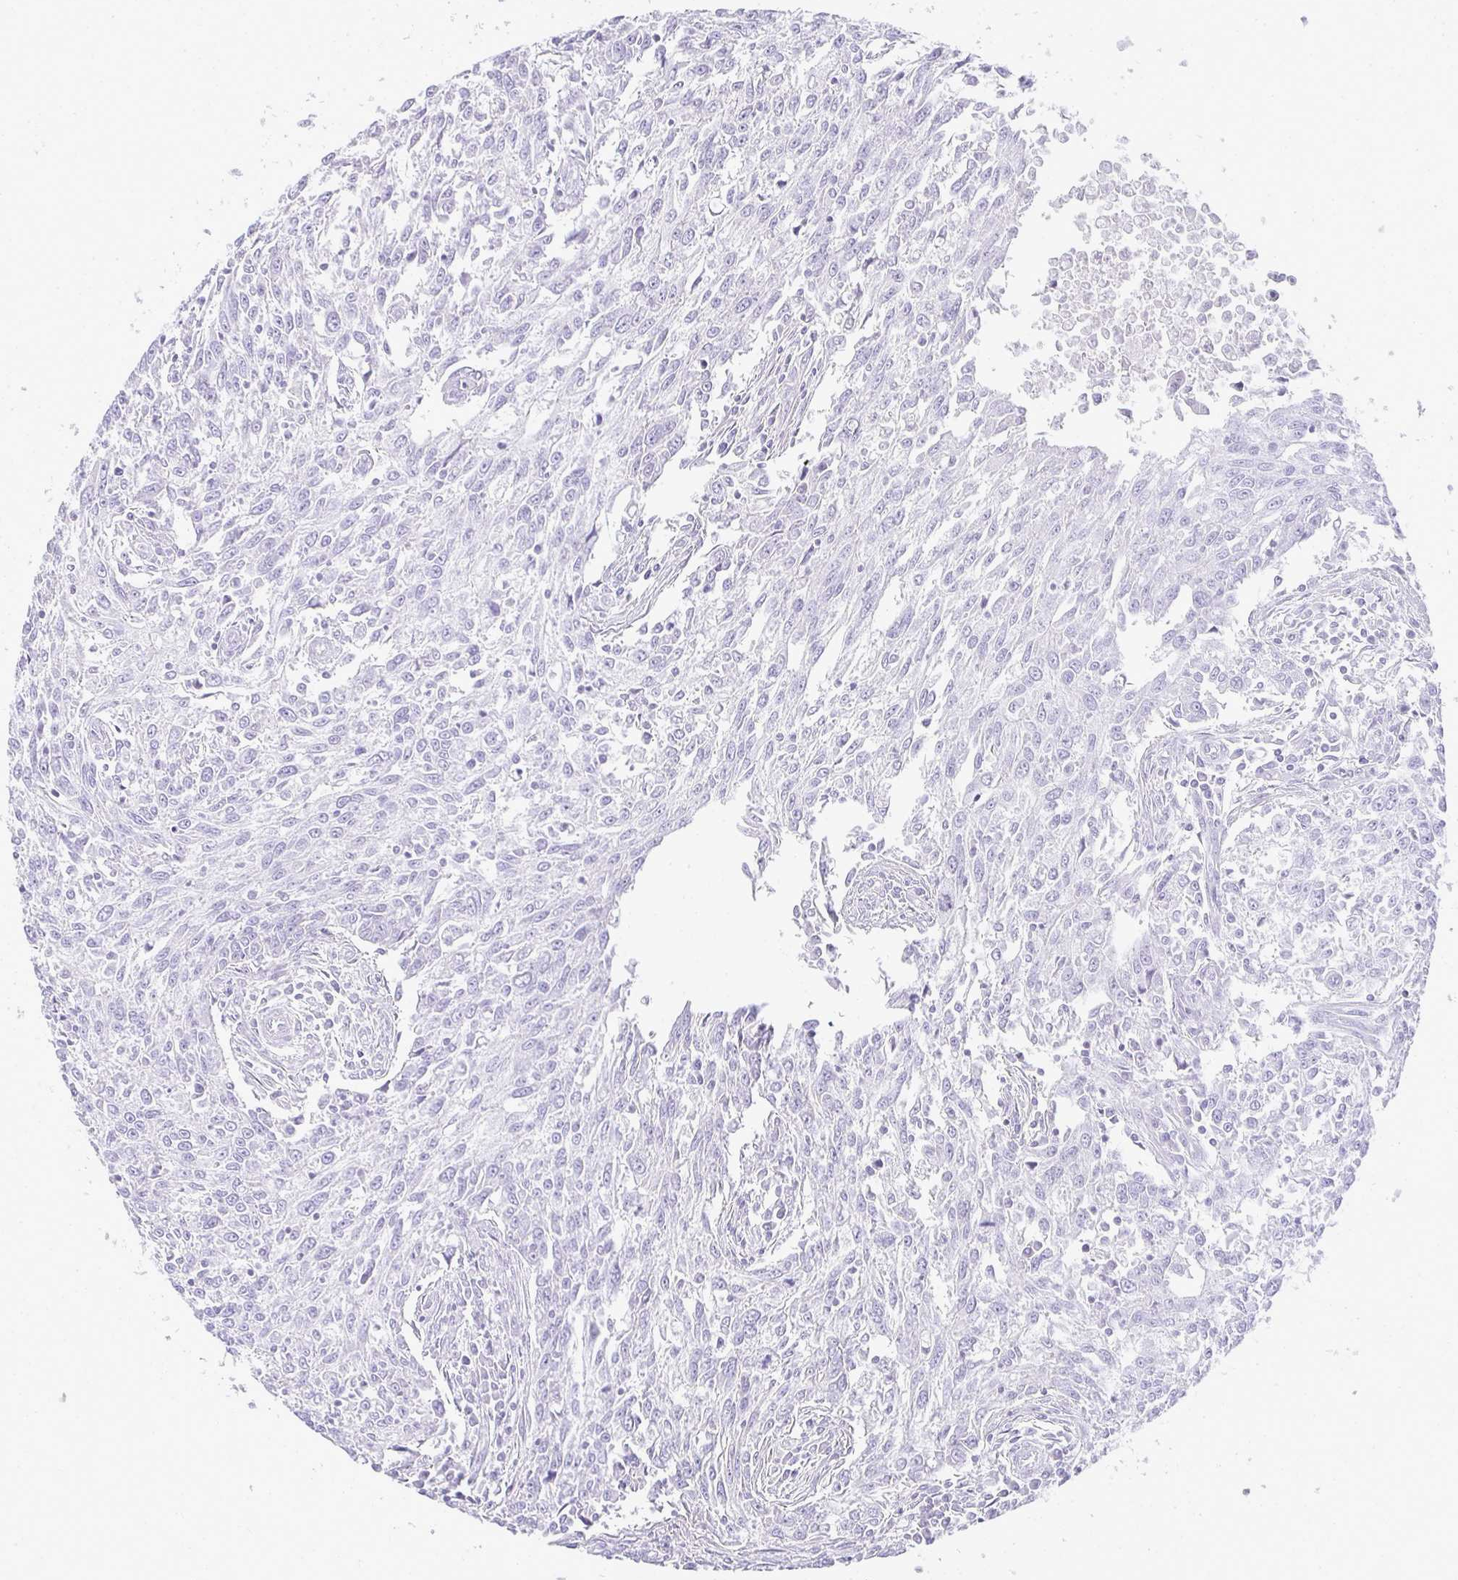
{"staining": {"intensity": "negative", "quantity": "none", "location": "none"}, "tissue": "breast cancer", "cell_type": "Tumor cells", "image_type": "cancer", "snomed": [{"axis": "morphology", "description": "Duct carcinoma"}, {"axis": "topography", "description": "Breast"}], "caption": "Immunohistochemical staining of breast cancer exhibits no significant positivity in tumor cells.", "gene": "ZSWIM3", "patient": {"sex": "female", "age": 50}}